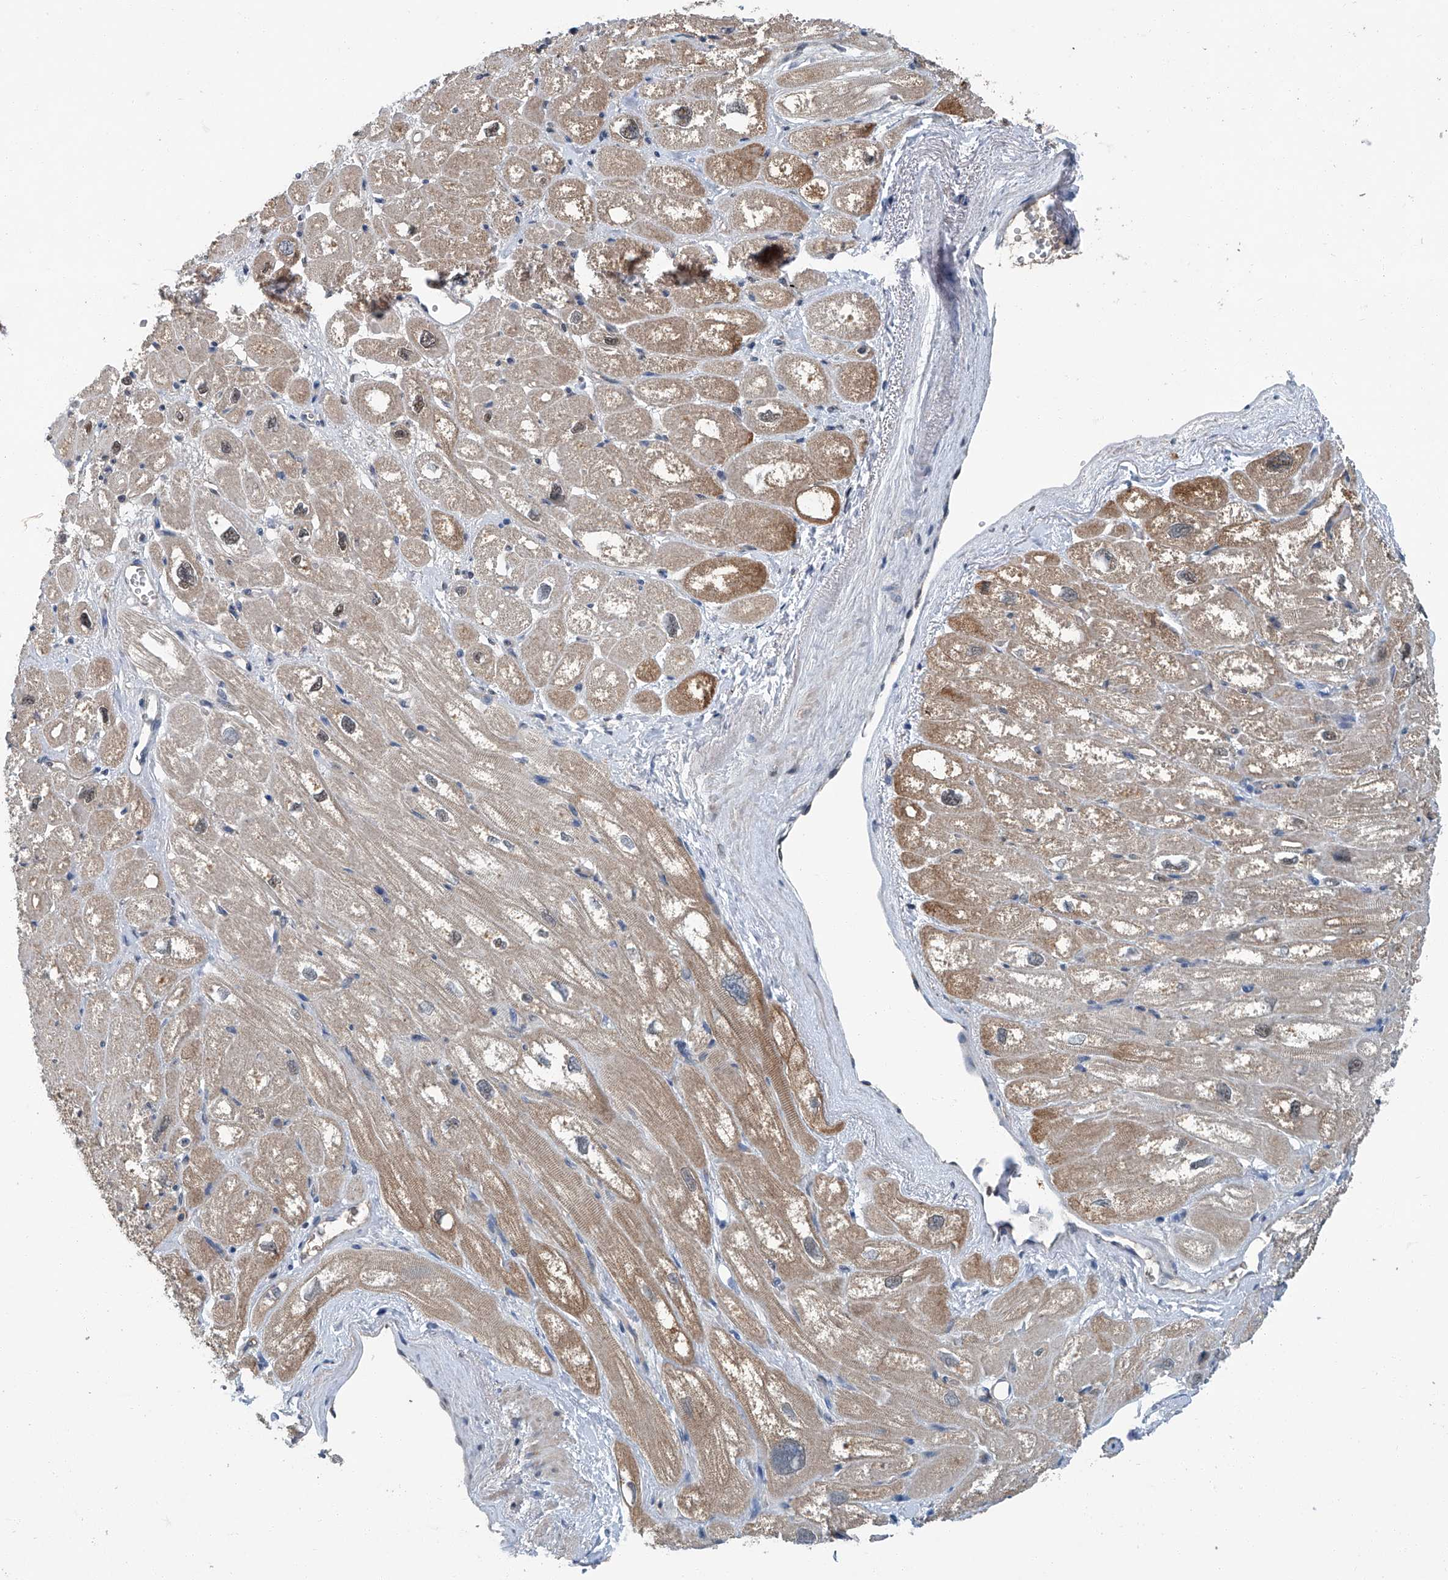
{"staining": {"intensity": "weak", "quantity": "<25%", "location": "cytoplasmic/membranous"}, "tissue": "heart muscle", "cell_type": "Cardiomyocytes", "image_type": "normal", "snomed": [{"axis": "morphology", "description": "Normal tissue, NOS"}, {"axis": "topography", "description": "Heart"}], "caption": "DAB (3,3'-diaminobenzidine) immunohistochemical staining of benign heart muscle exhibits no significant expression in cardiomyocytes. (DAB immunohistochemistry, high magnification).", "gene": "CLK1", "patient": {"sex": "male", "age": 50}}